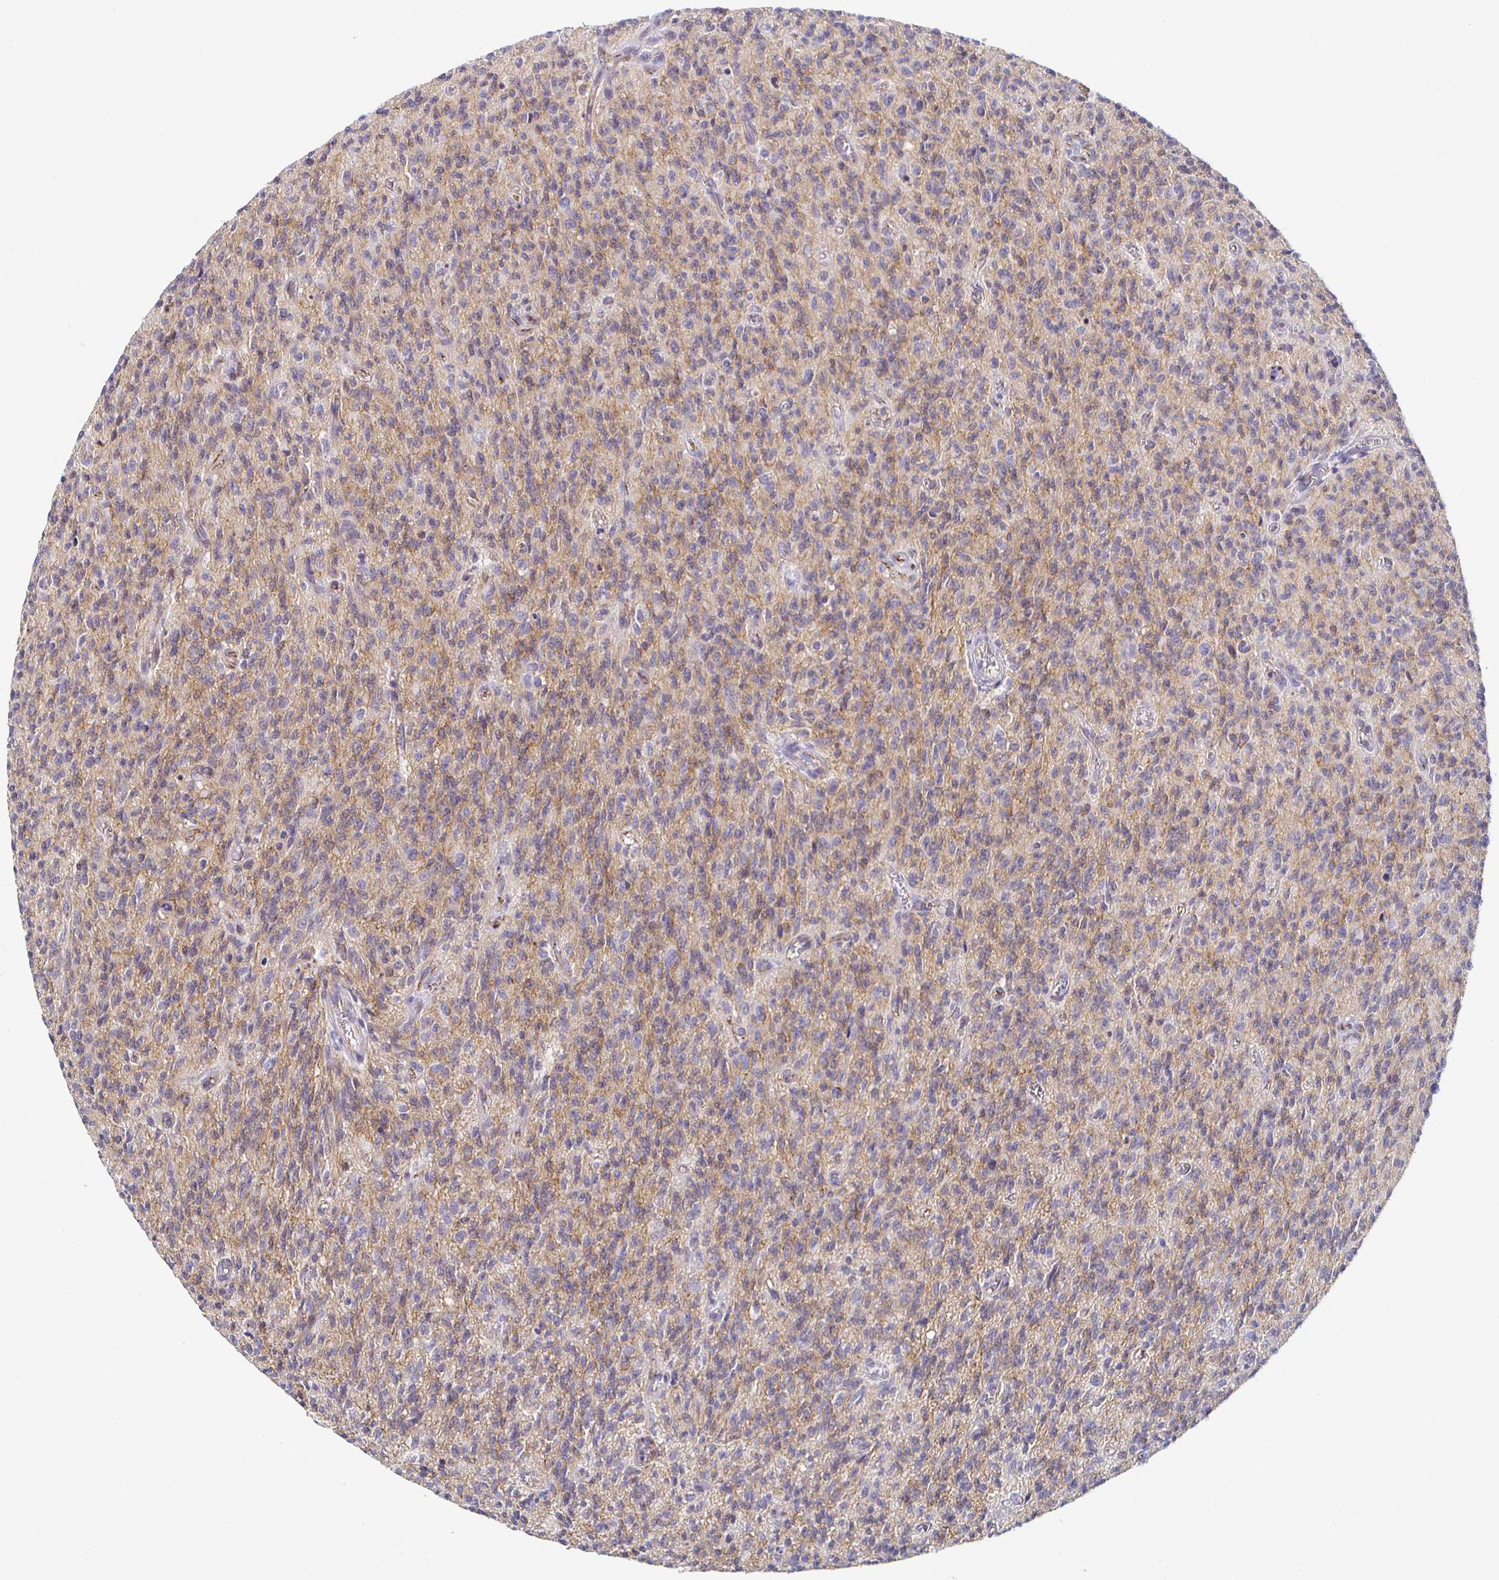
{"staining": {"intensity": "weak", "quantity": "<25%", "location": "cytoplasmic/membranous"}, "tissue": "glioma", "cell_type": "Tumor cells", "image_type": "cancer", "snomed": [{"axis": "morphology", "description": "Glioma, malignant, Low grade"}, {"axis": "topography", "description": "Brain"}], "caption": "IHC image of glioma stained for a protein (brown), which reveals no expression in tumor cells.", "gene": "PIWIL3", "patient": {"sex": "male", "age": 64}}